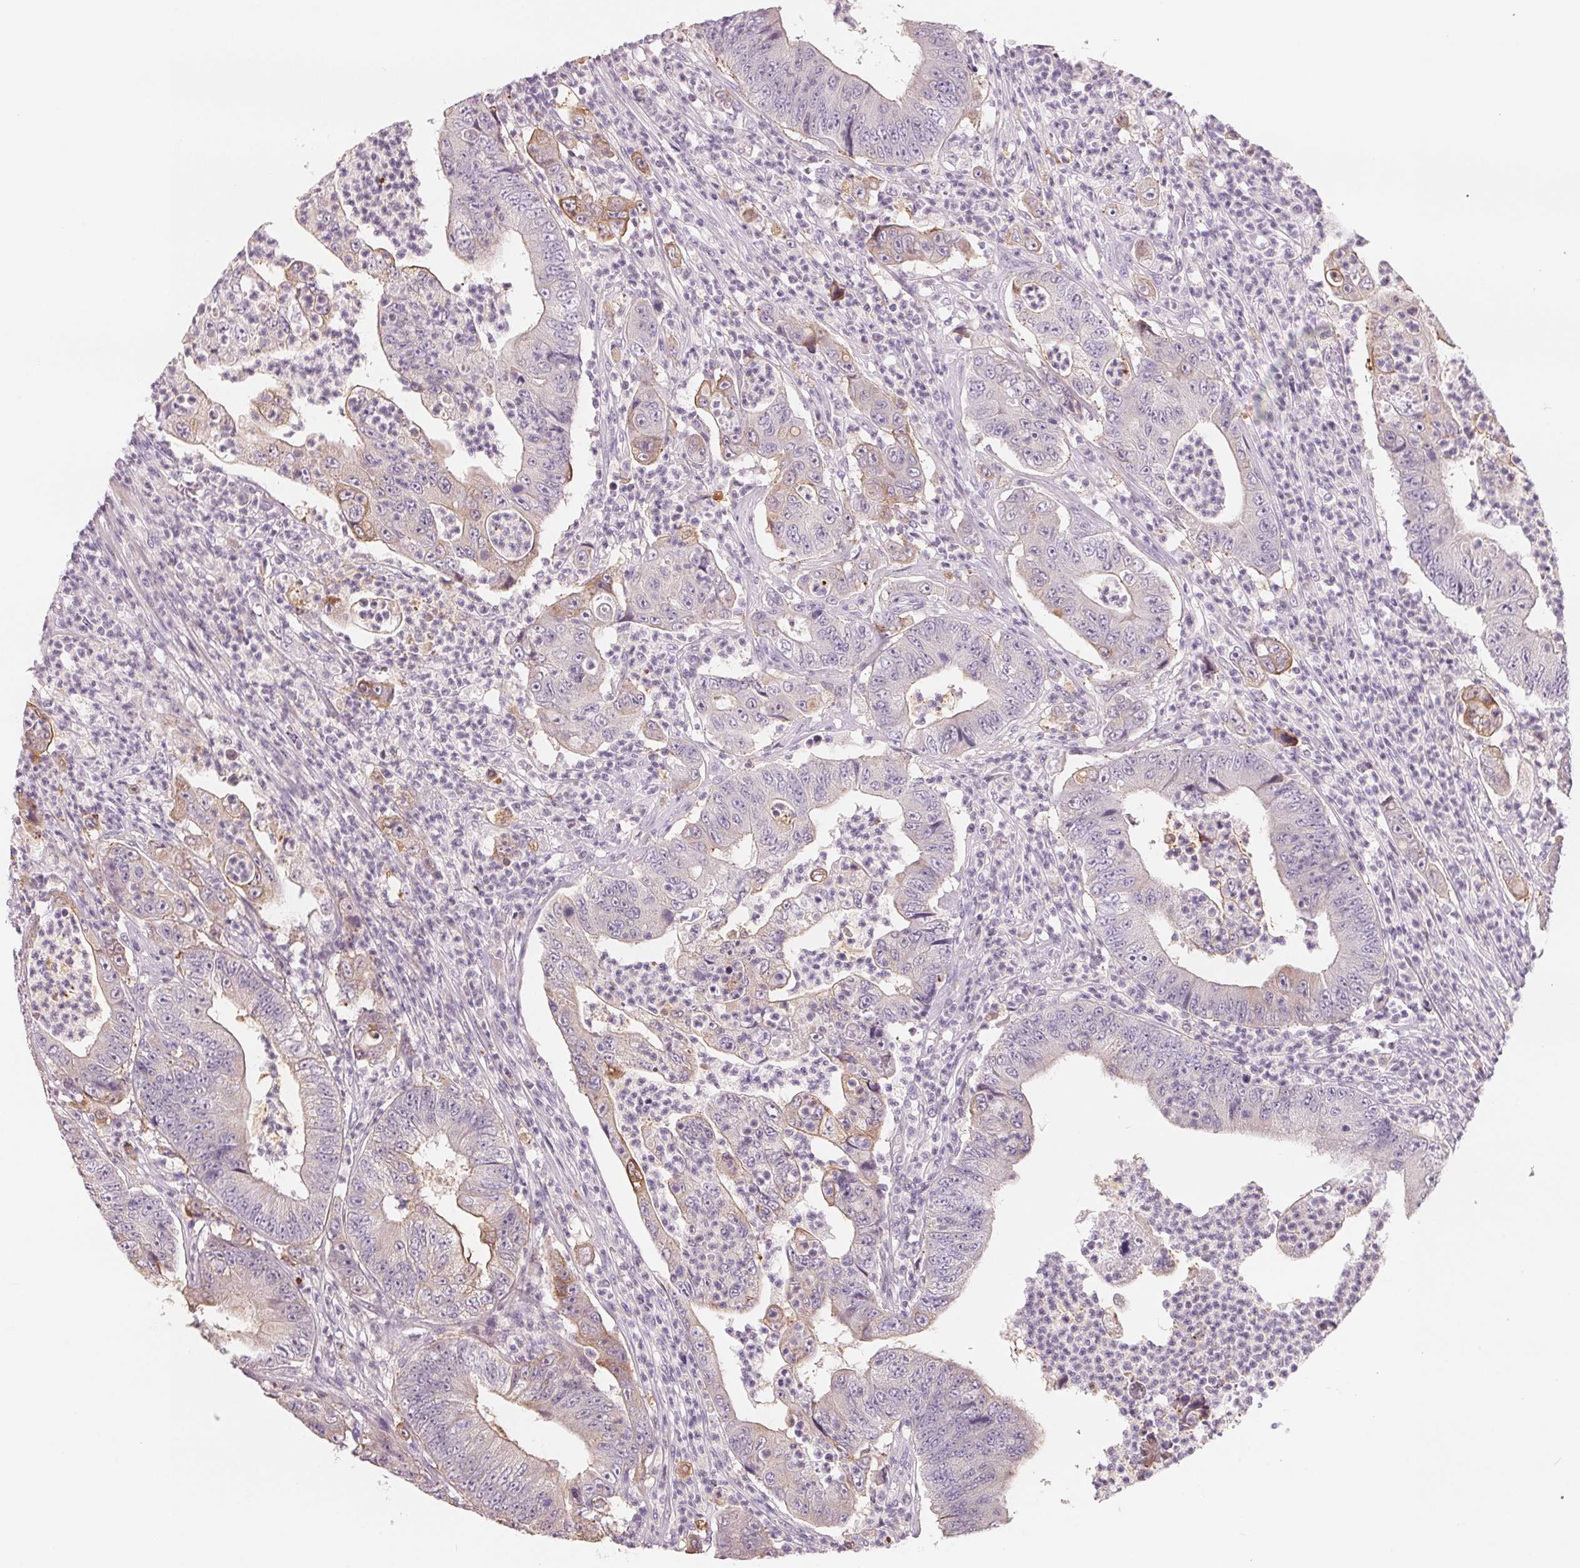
{"staining": {"intensity": "negative", "quantity": "none", "location": "none"}, "tissue": "colorectal cancer", "cell_type": "Tumor cells", "image_type": "cancer", "snomed": [{"axis": "morphology", "description": "Adenocarcinoma, NOS"}, {"axis": "topography", "description": "Colon"}], "caption": "This is an IHC photomicrograph of colorectal adenocarcinoma. There is no staining in tumor cells.", "gene": "VTCN1", "patient": {"sex": "female", "age": 48}}